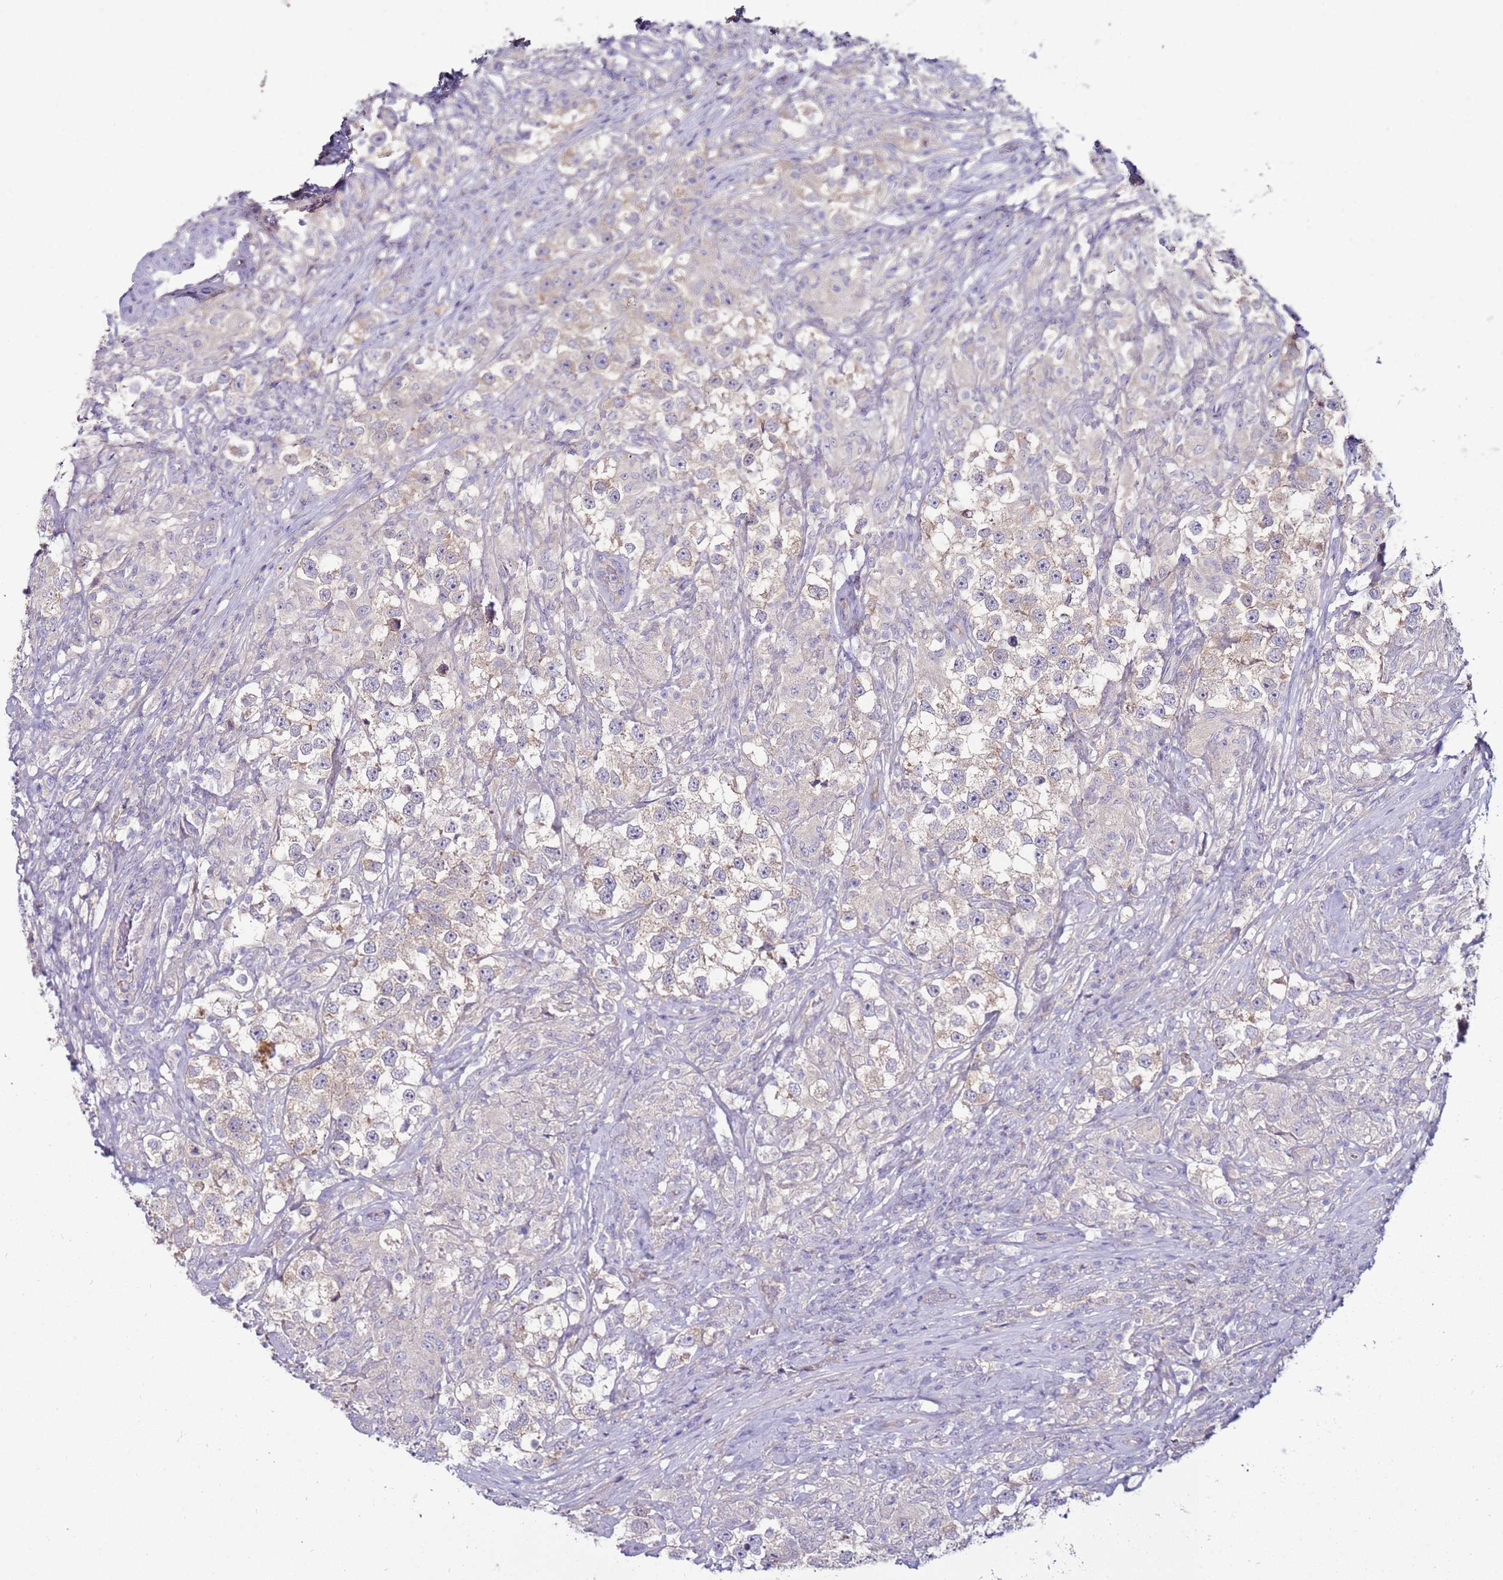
{"staining": {"intensity": "weak", "quantity": "25%-75%", "location": "cytoplasmic/membranous"}, "tissue": "testis cancer", "cell_type": "Tumor cells", "image_type": "cancer", "snomed": [{"axis": "morphology", "description": "Seminoma, NOS"}, {"axis": "topography", "description": "Testis"}], "caption": "Tumor cells exhibit weak cytoplasmic/membranous expression in approximately 25%-75% of cells in testis cancer (seminoma). (IHC, brightfield microscopy, high magnification).", "gene": "GPN3", "patient": {"sex": "male", "age": 46}}